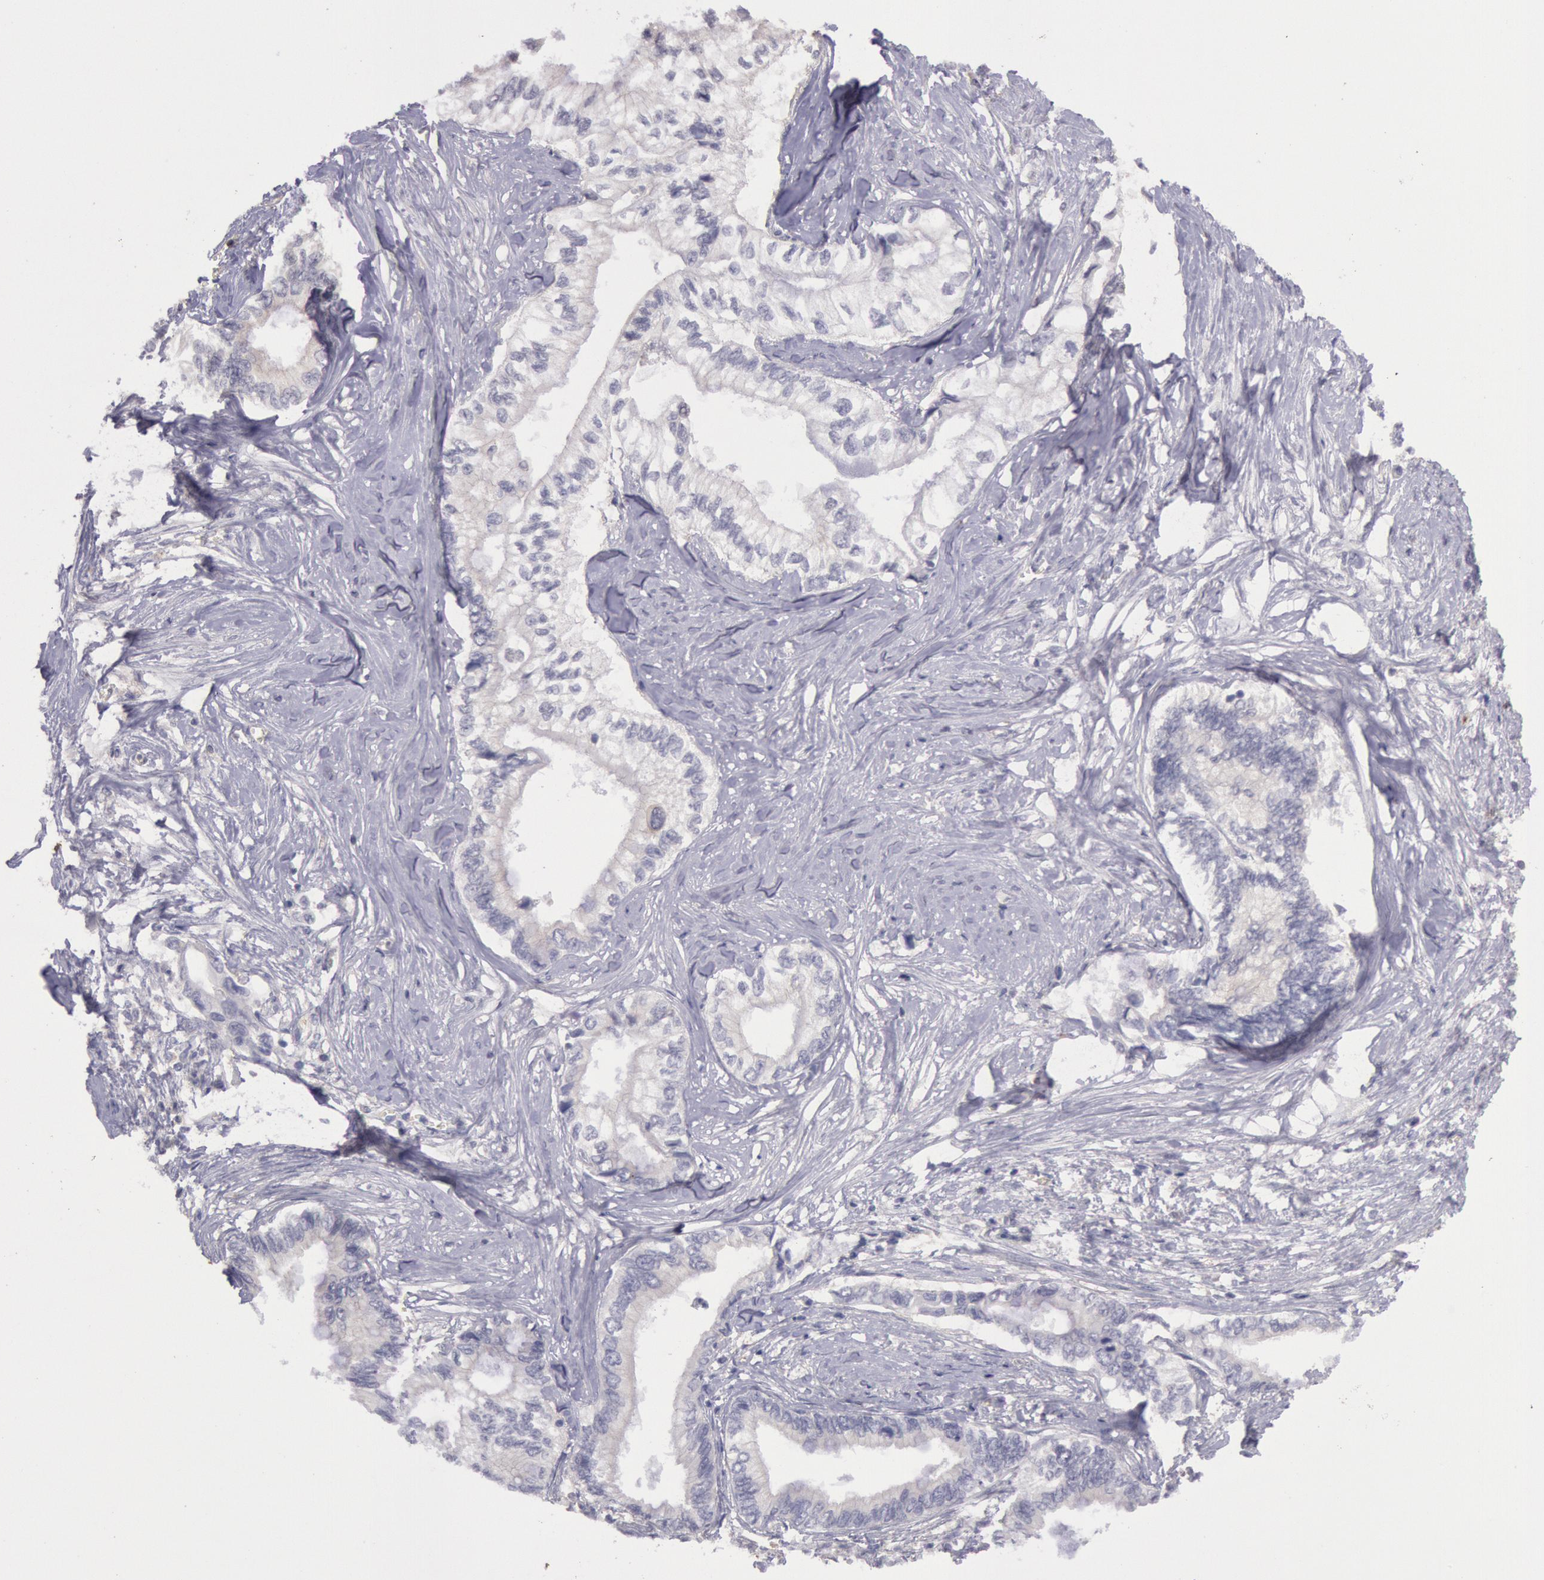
{"staining": {"intensity": "negative", "quantity": "none", "location": "none"}, "tissue": "pancreatic cancer", "cell_type": "Tumor cells", "image_type": "cancer", "snomed": [{"axis": "morphology", "description": "Adenocarcinoma, NOS"}, {"axis": "topography", "description": "Pancreas"}], "caption": "Protein analysis of adenocarcinoma (pancreatic) shows no significant staining in tumor cells. The staining is performed using DAB brown chromogen with nuclei counter-stained in using hematoxylin.", "gene": "TRIB2", "patient": {"sex": "female", "age": 66}}